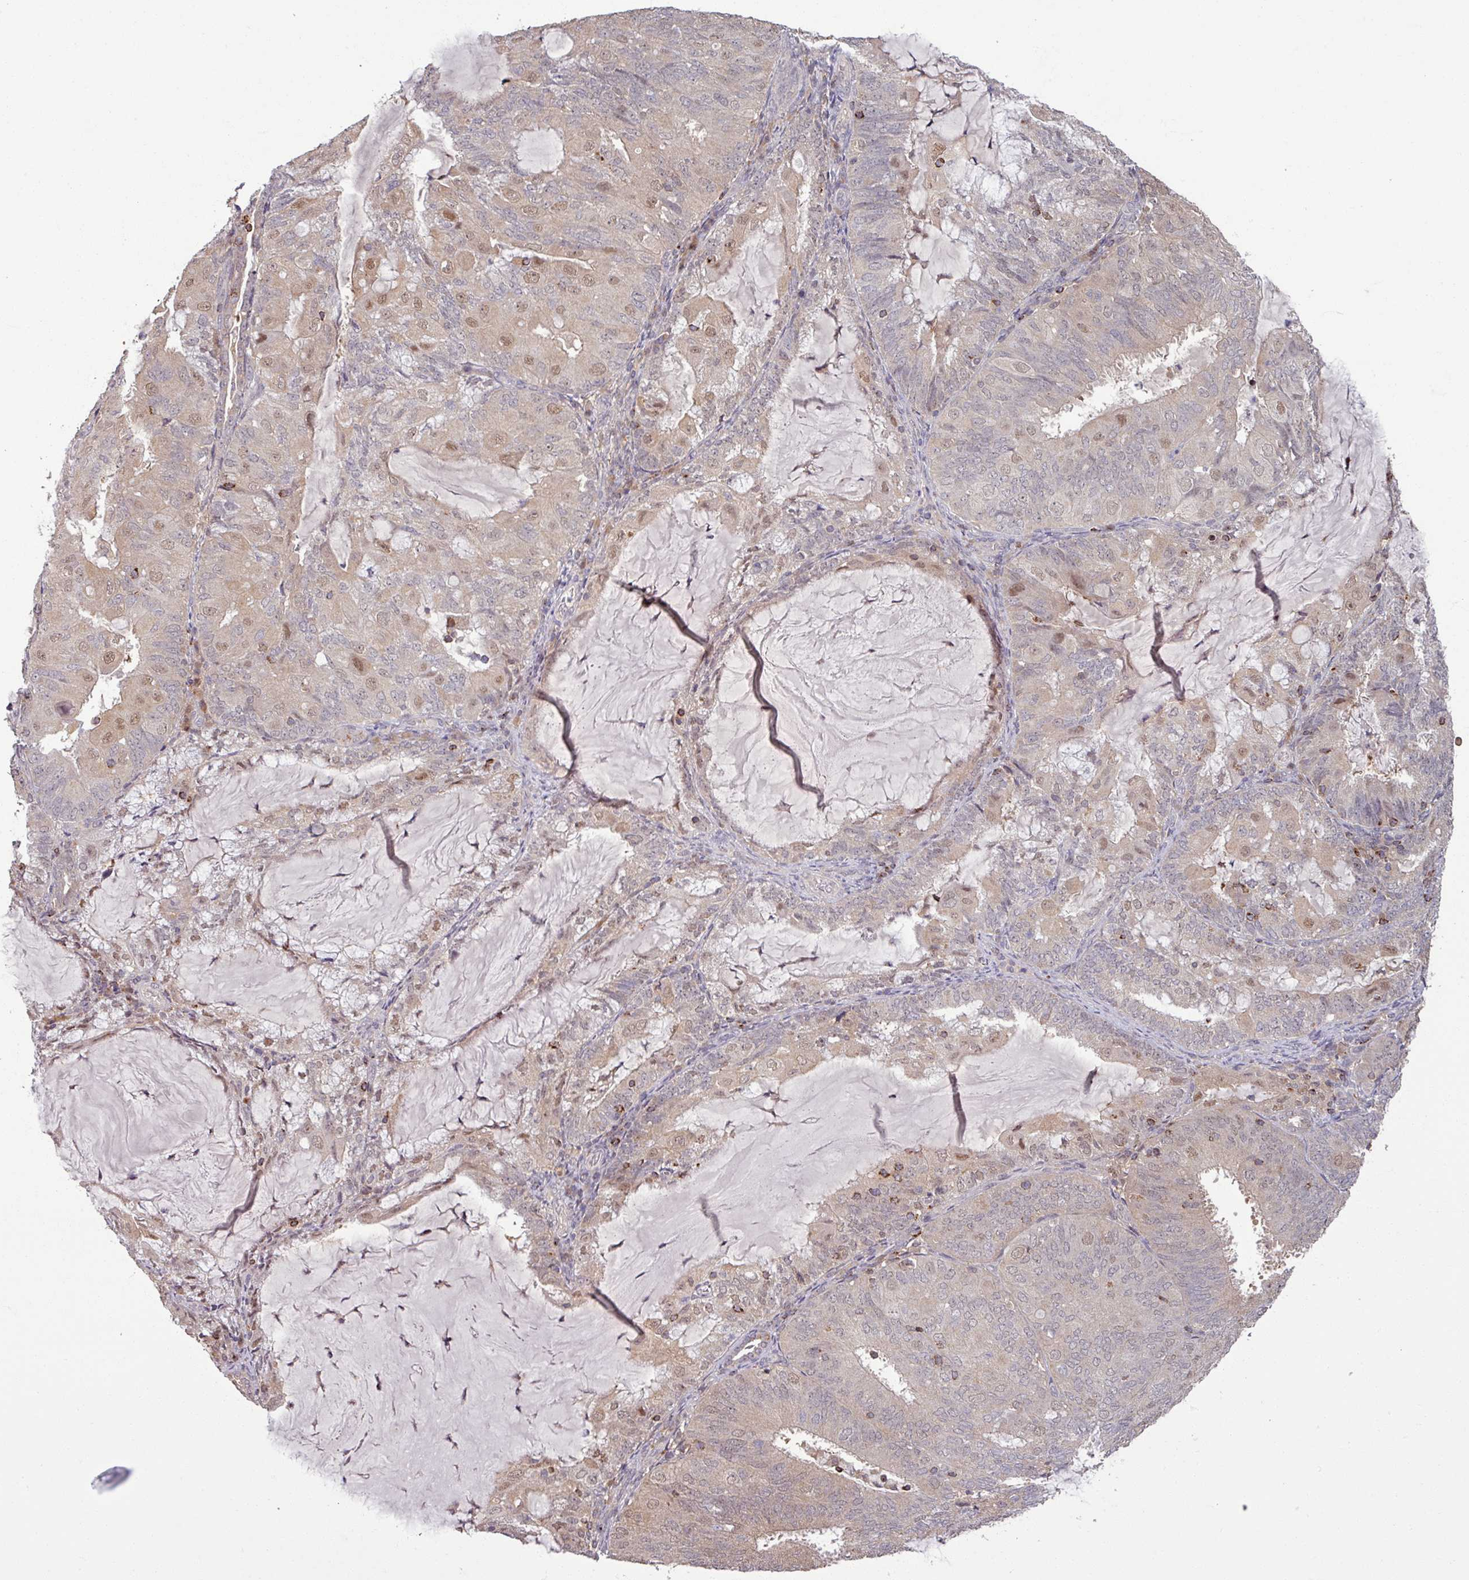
{"staining": {"intensity": "moderate", "quantity": "<25%", "location": "nuclear"}, "tissue": "endometrial cancer", "cell_type": "Tumor cells", "image_type": "cancer", "snomed": [{"axis": "morphology", "description": "Adenocarcinoma, NOS"}, {"axis": "topography", "description": "Endometrium"}], "caption": "IHC micrograph of neoplastic tissue: human endometrial adenocarcinoma stained using immunohistochemistry exhibits low levels of moderate protein expression localized specifically in the nuclear of tumor cells, appearing as a nuclear brown color.", "gene": "OR6B1", "patient": {"sex": "female", "age": 81}}